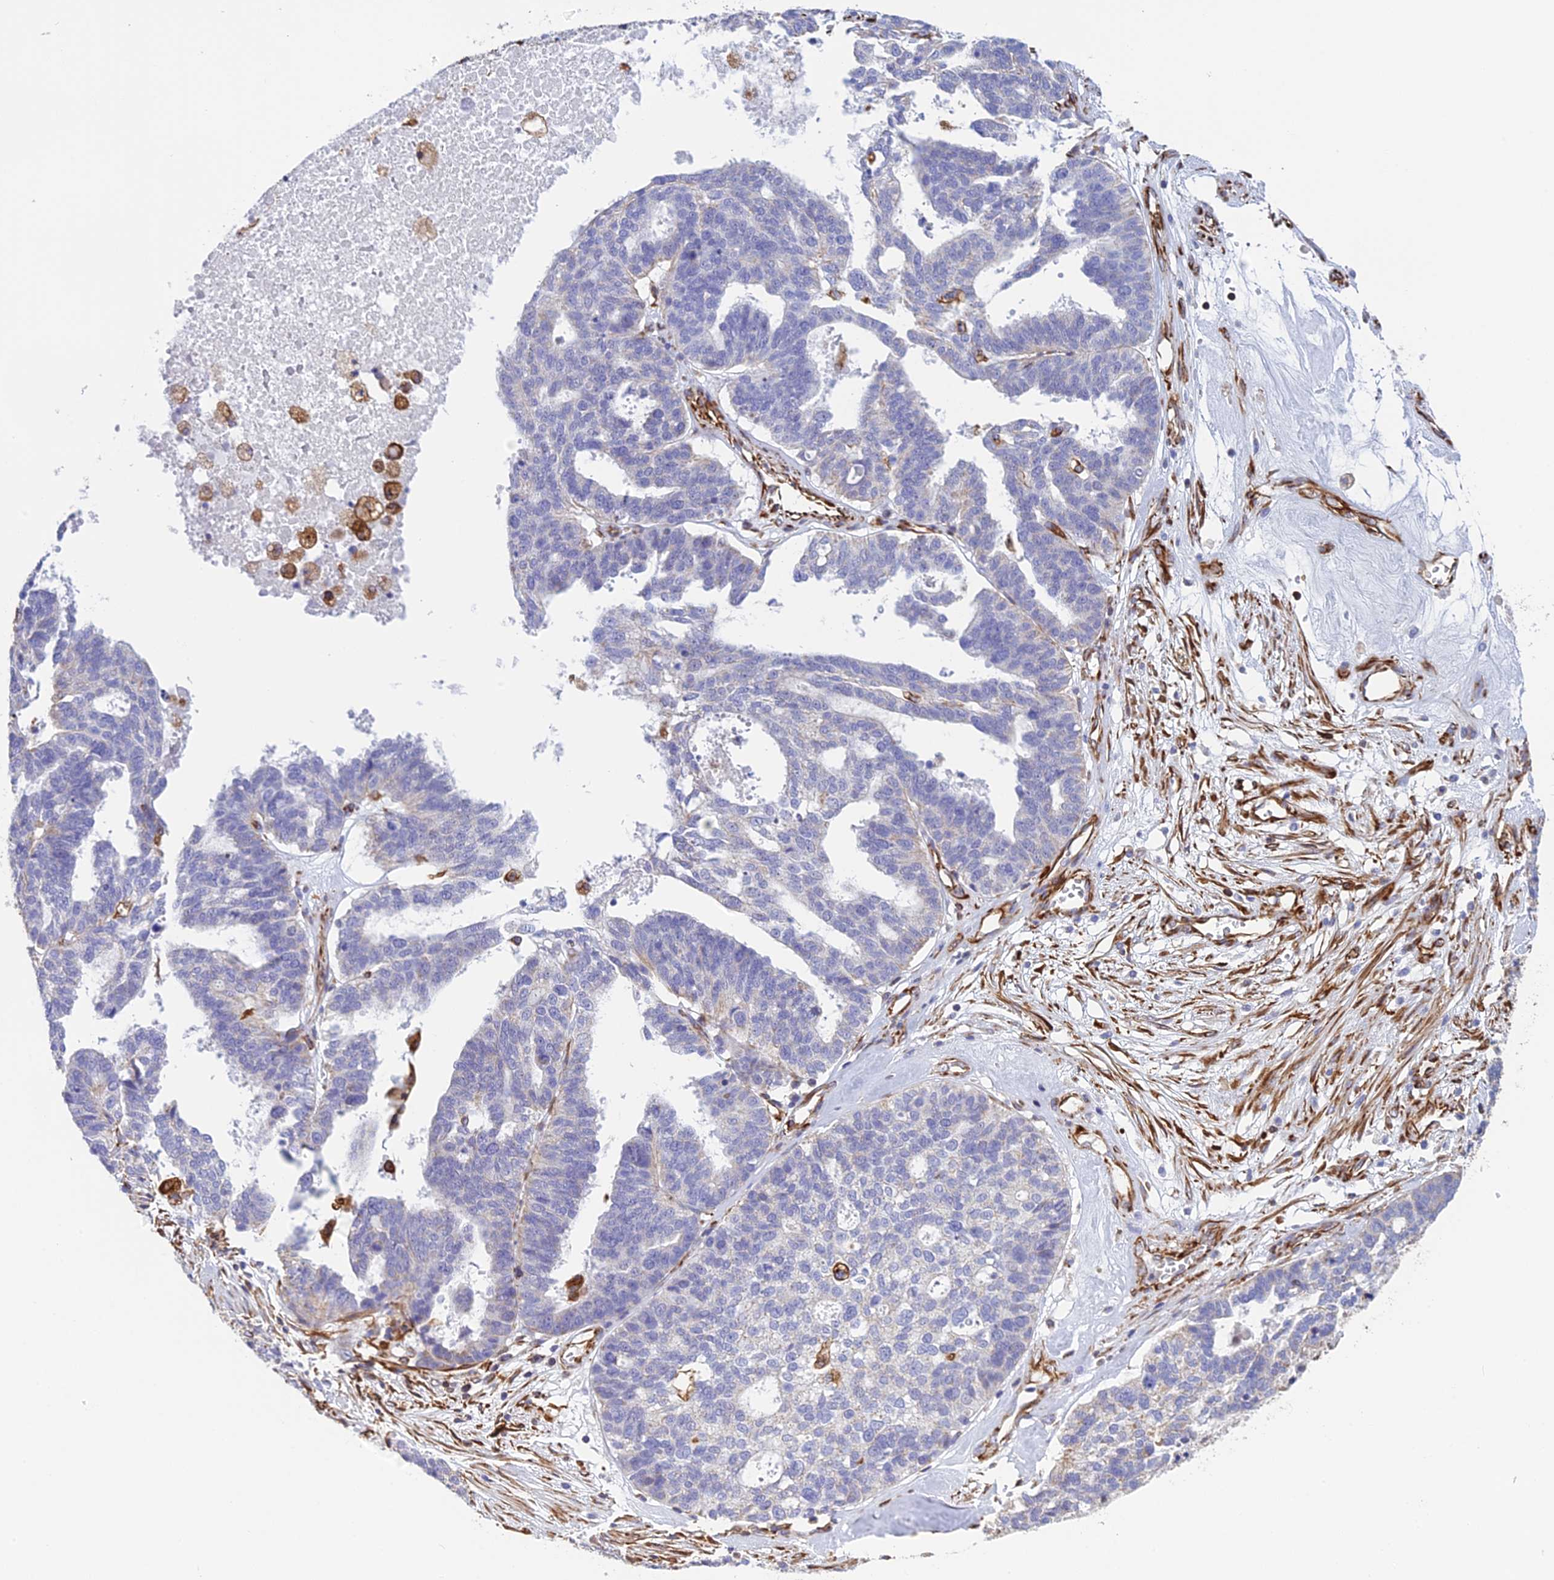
{"staining": {"intensity": "negative", "quantity": "none", "location": "none"}, "tissue": "ovarian cancer", "cell_type": "Tumor cells", "image_type": "cancer", "snomed": [{"axis": "morphology", "description": "Cystadenocarcinoma, serous, NOS"}, {"axis": "topography", "description": "Ovary"}], "caption": "Immunohistochemical staining of human ovarian cancer reveals no significant staining in tumor cells.", "gene": "FBXL20", "patient": {"sex": "female", "age": 59}}